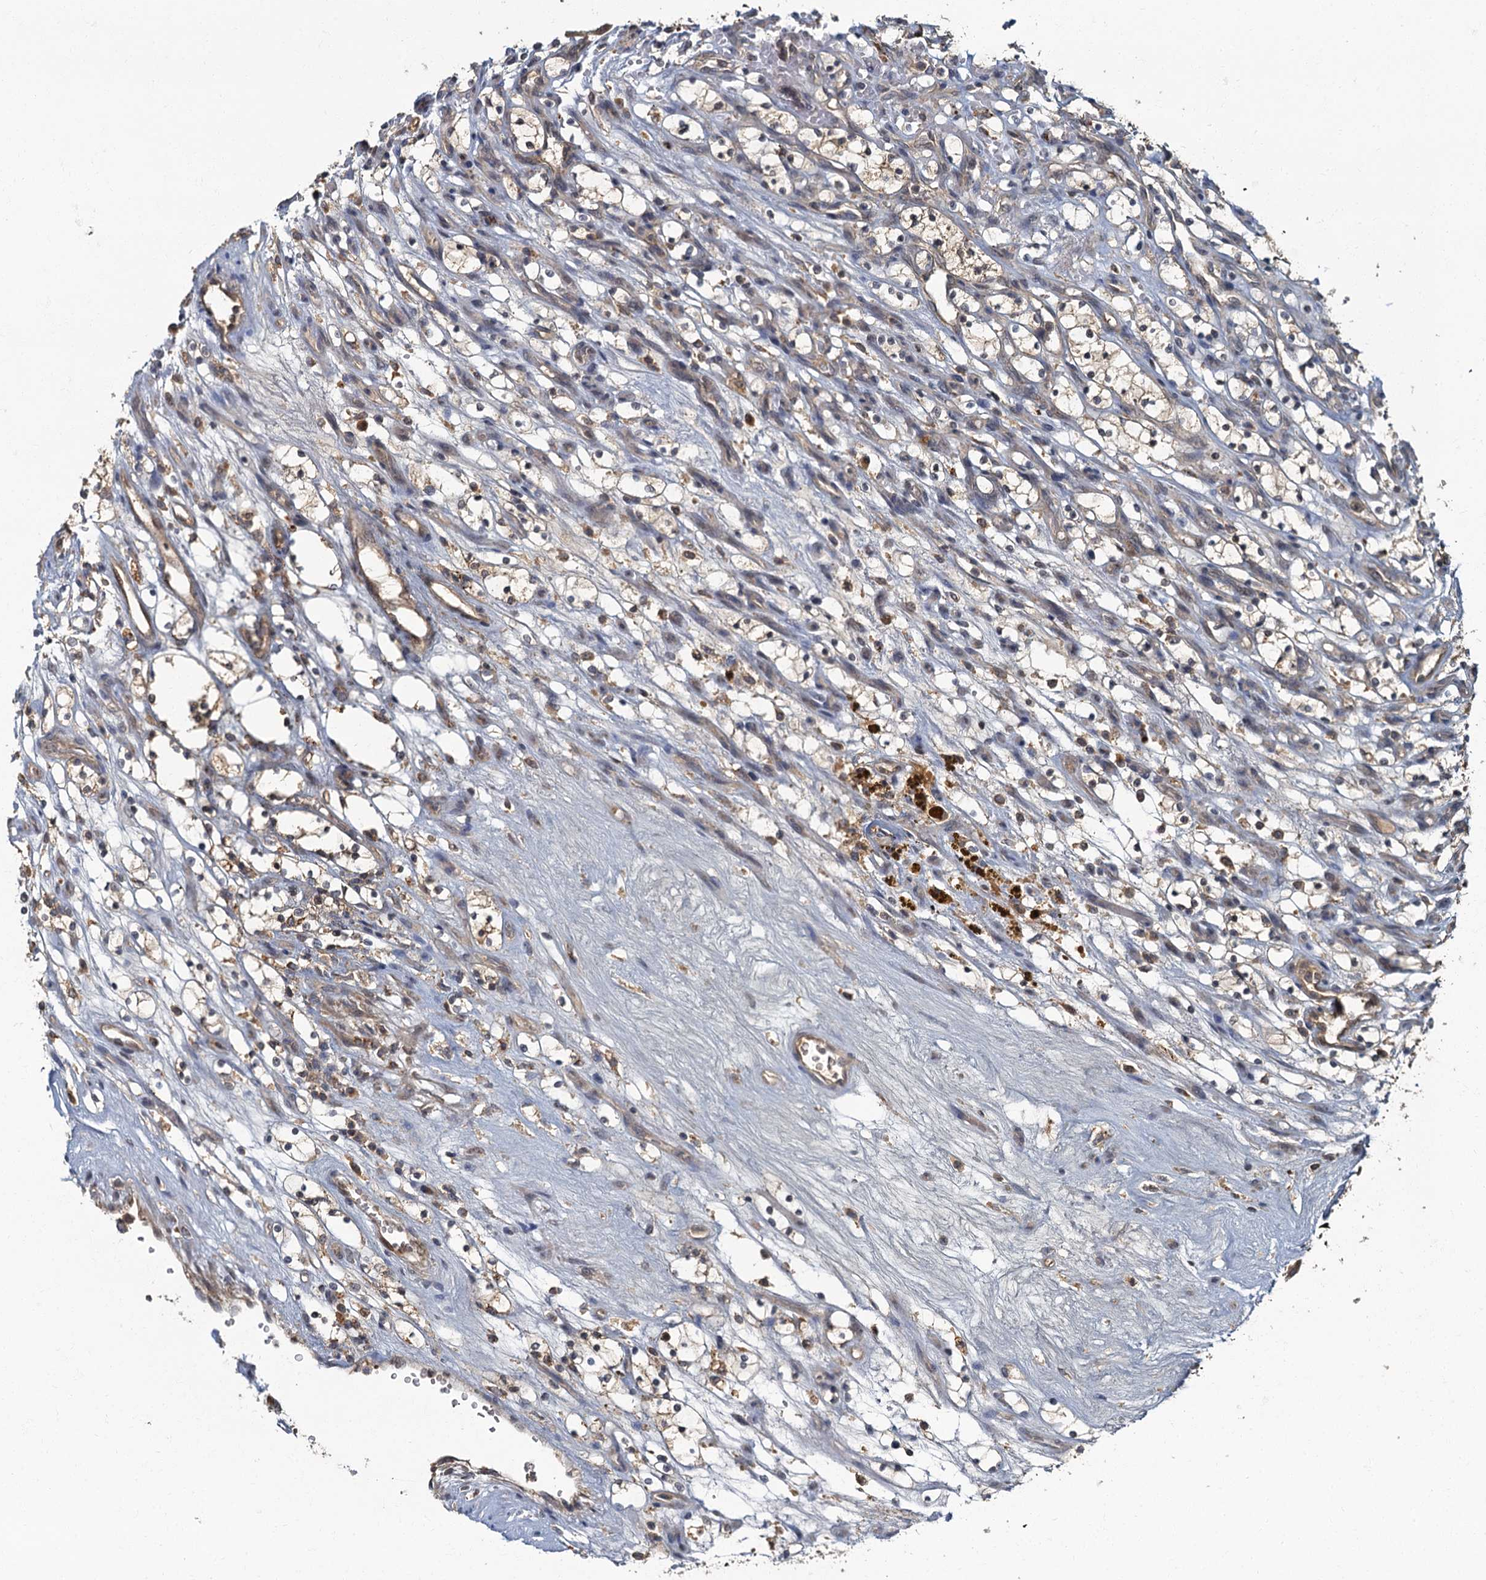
{"staining": {"intensity": "weak", "quantity": ">75%", "location": "cytoplasmic/membranous"}, "tissue": "renal cancer", "cell_type": "Tumor cells", "image_type": "cancer", "snomed": [{"axis": "morphology", "description": "Adenocarcinoma, NOS"}, {"axis": "topography", "description": "Kidney"}], "caption": "Immunohistochemistry (IHC) staining of renal cancer, which reveals low levels of weak cytoplasmic/membranous staining in about >75% of tumor cells indicating weak cytoplasmic/membranous protein expression. The staining was performed using DAB (brown) for protein detection and nuclei were counterstained in hematoxylin (blue).", "gene": "WDCP", "patient": {"sex": "female", "age": 69}}